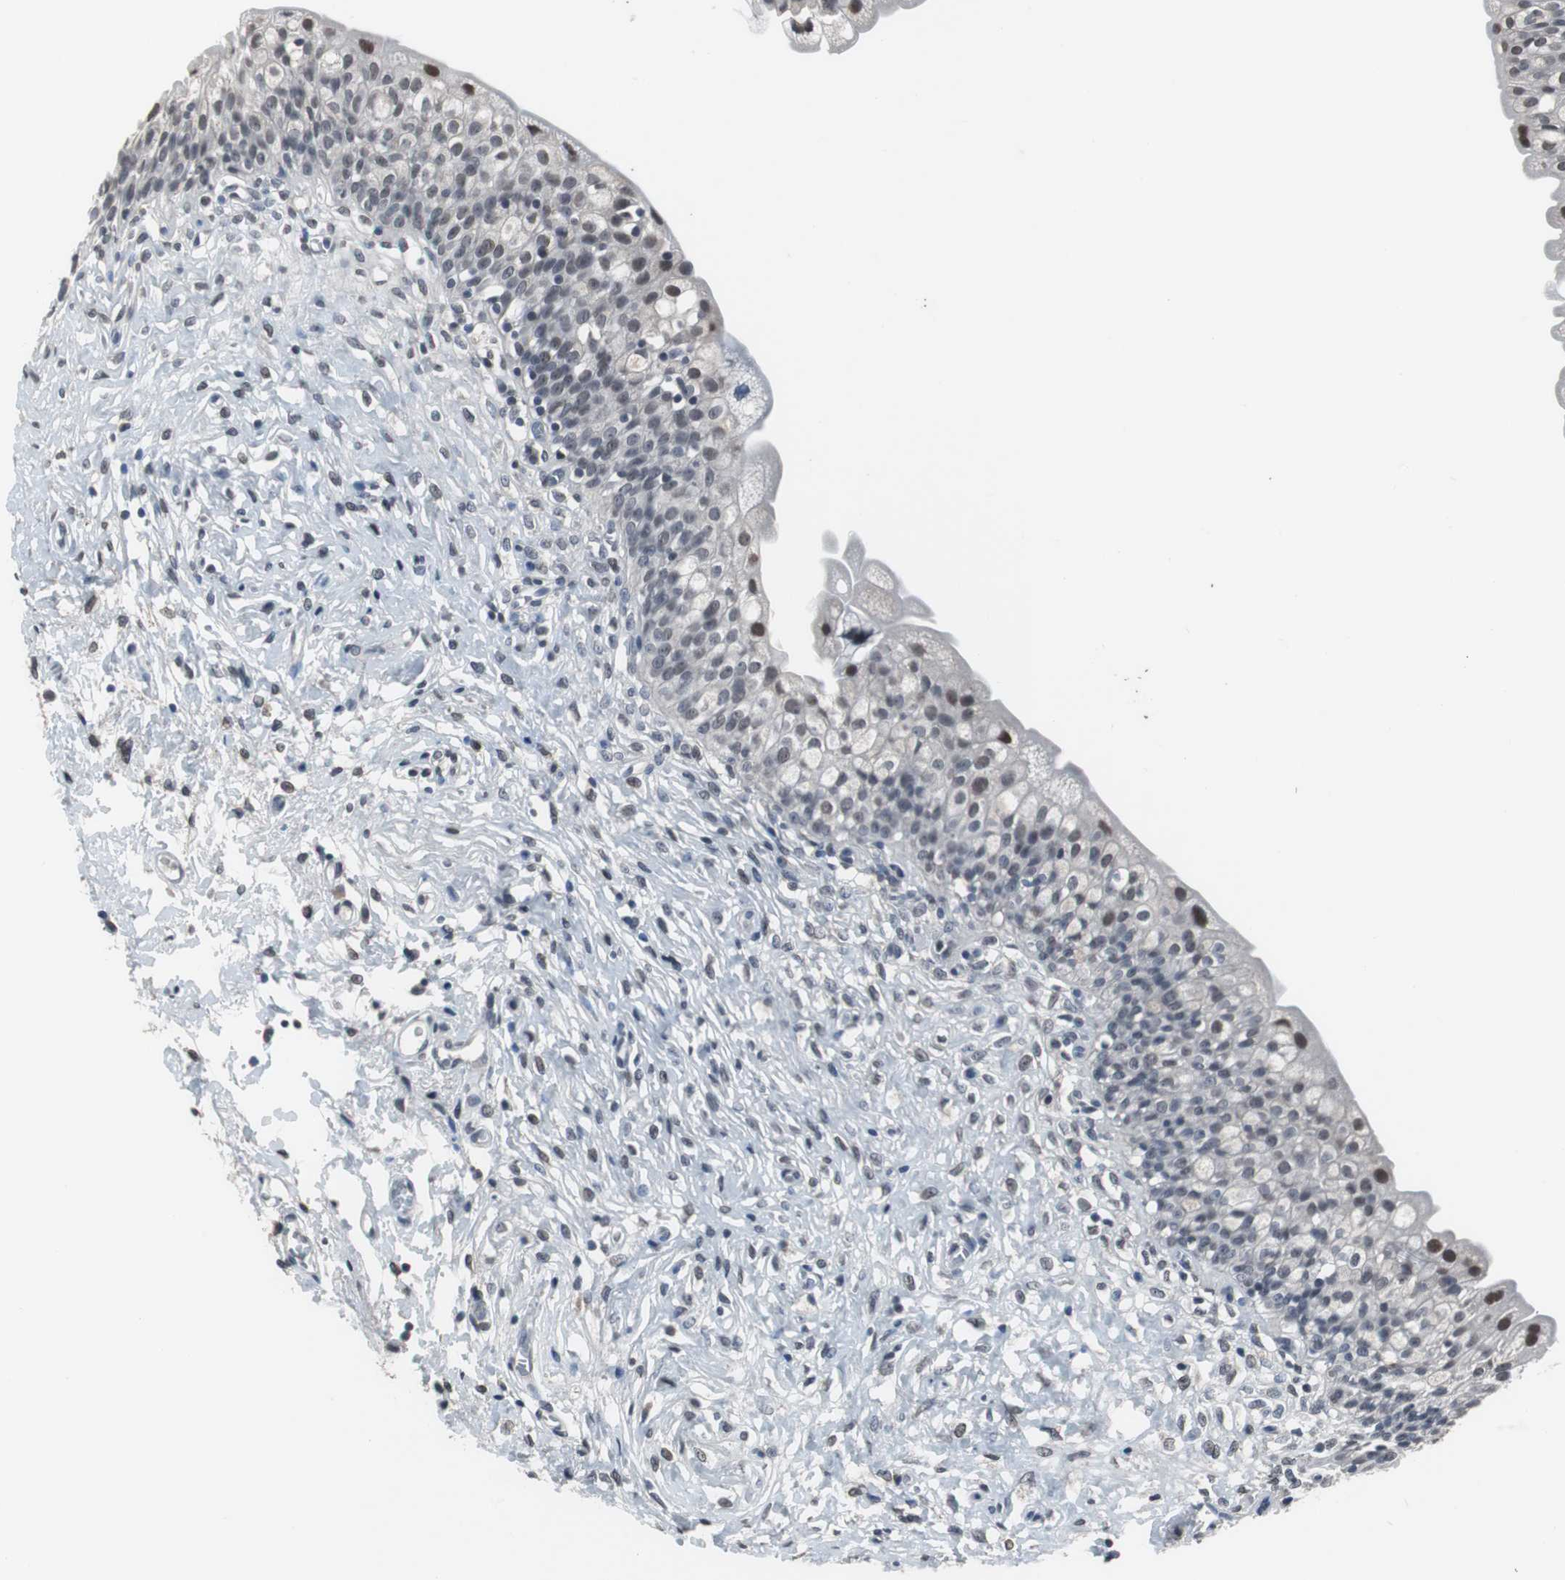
{"staining": {"intensity": "moderate", "quantity": "25%-75%", "location": "nuclear"}, "tissue": "urinary bladder", "cell_type": "Urothelial cells", "image_type": "normal", "snomed": [{"axis": "morphology", "description": "Normal tissue, NOS"}, {"axis": "morphology", "description": "Inflammation, NOS"}, {"axis": "topography", "description": "Urinary bladder"}], "caption": "Immunohistochemistry (IHC) image of unremarkable urinary bladder: urinary bladder stained using immunohistochemistry demonstrates medium levels of moderate protein expression localized specifically in the nuclear of urothelial cells, appearing as a nuclear brown color.", "gene": "FOXP4", "patient": {"sex": "female", "age": 80}}